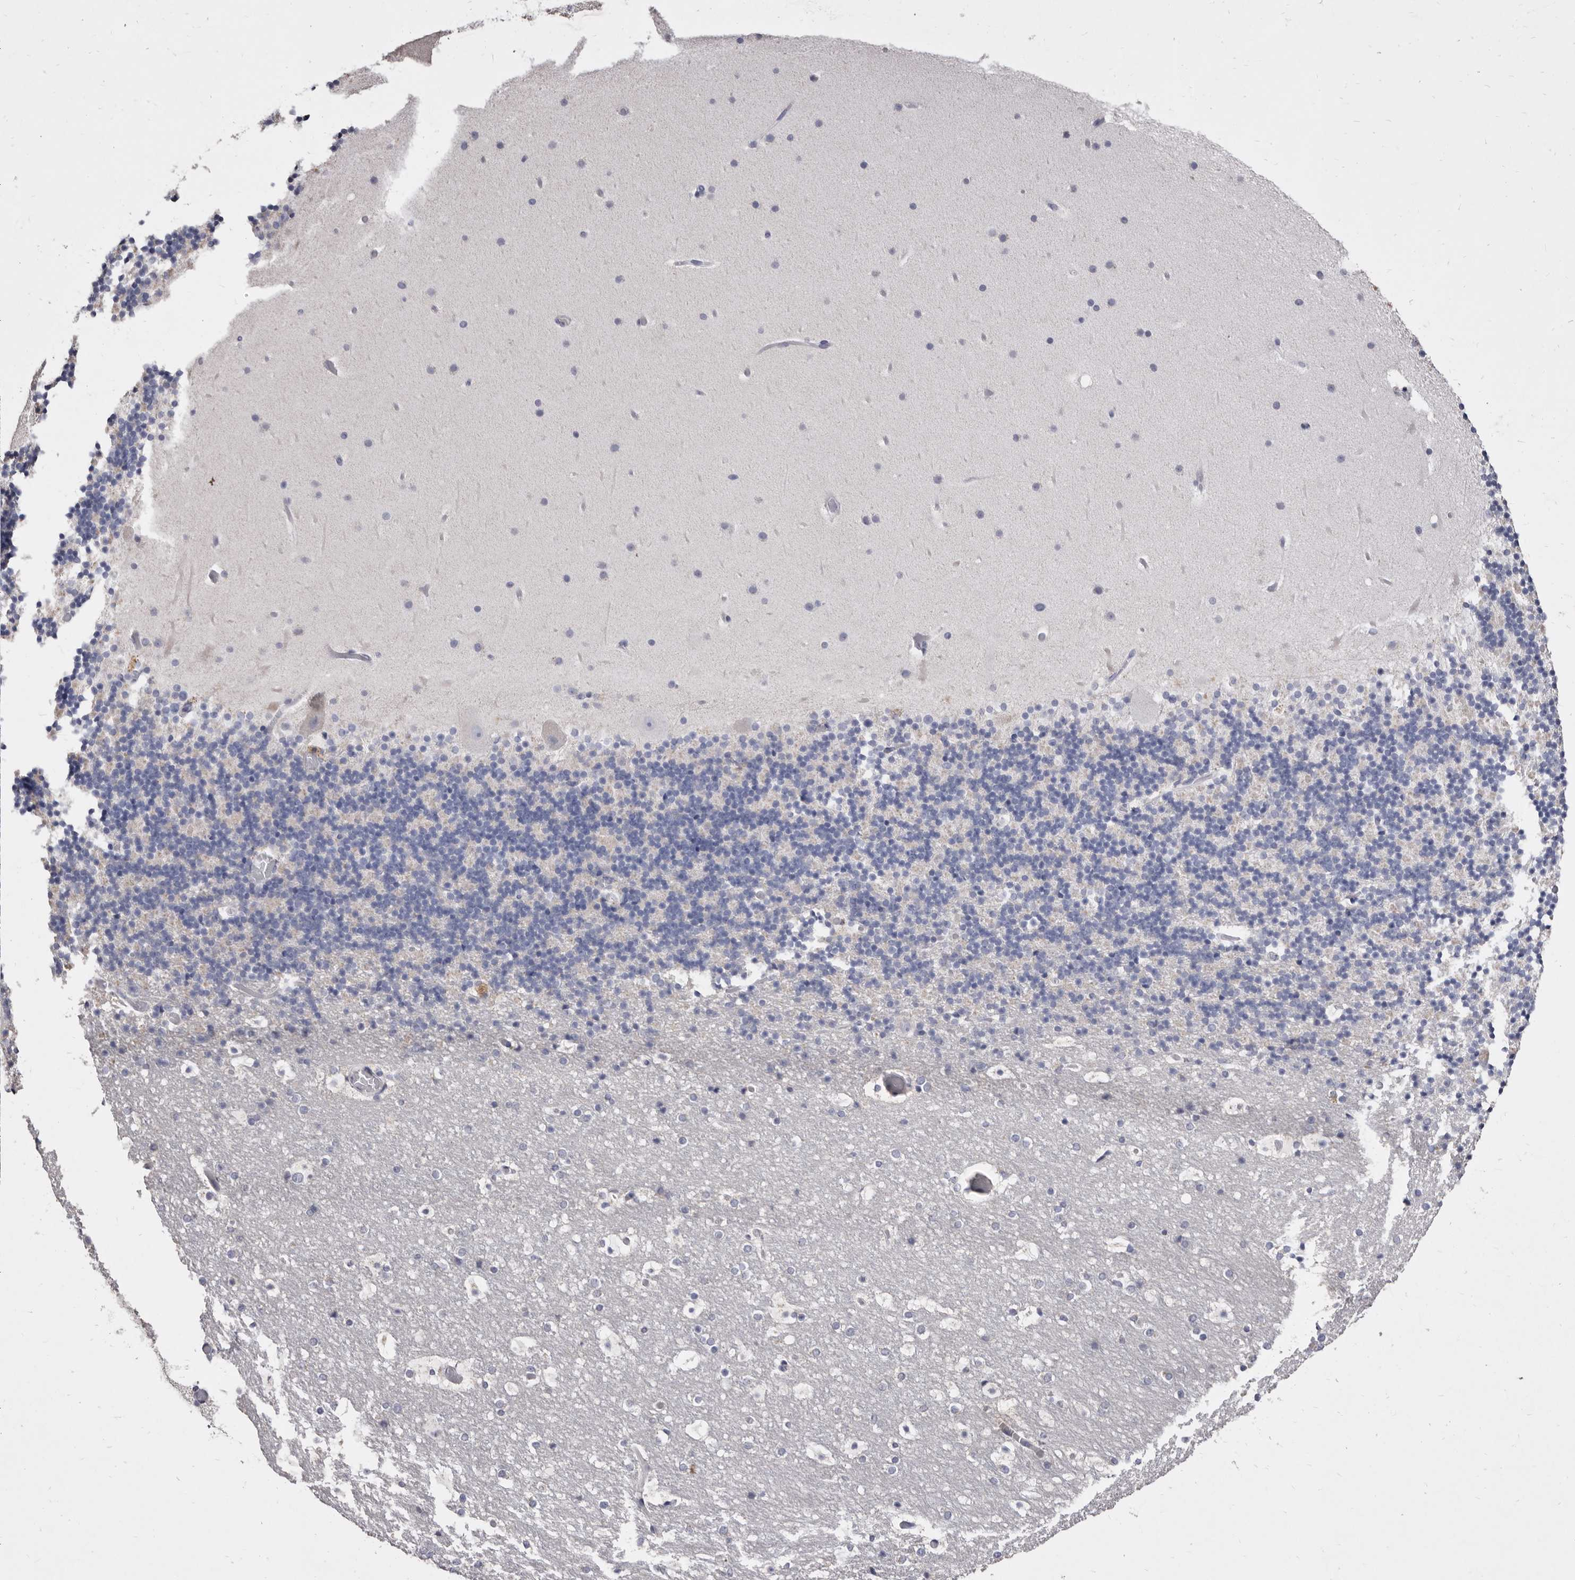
{"staining": {"intensity": "negative", "quantity": "none", "location": "none"}, "tissue": "cerebellum", "cell_type": "Cells in granular layer", "image_type": "normal", "snomed": [{"axis": "morphology", "description": "Normal tissue, NOS"}, {"axis": "topography", "description": "Cerebellum"}], "caption": "Immunohistochemistry (IHC) of normal cerebellum demonstrates no staining in cells in granular layer.", "gene": "CYP2E1", "patient": {"sex": "male", "age": 57}}